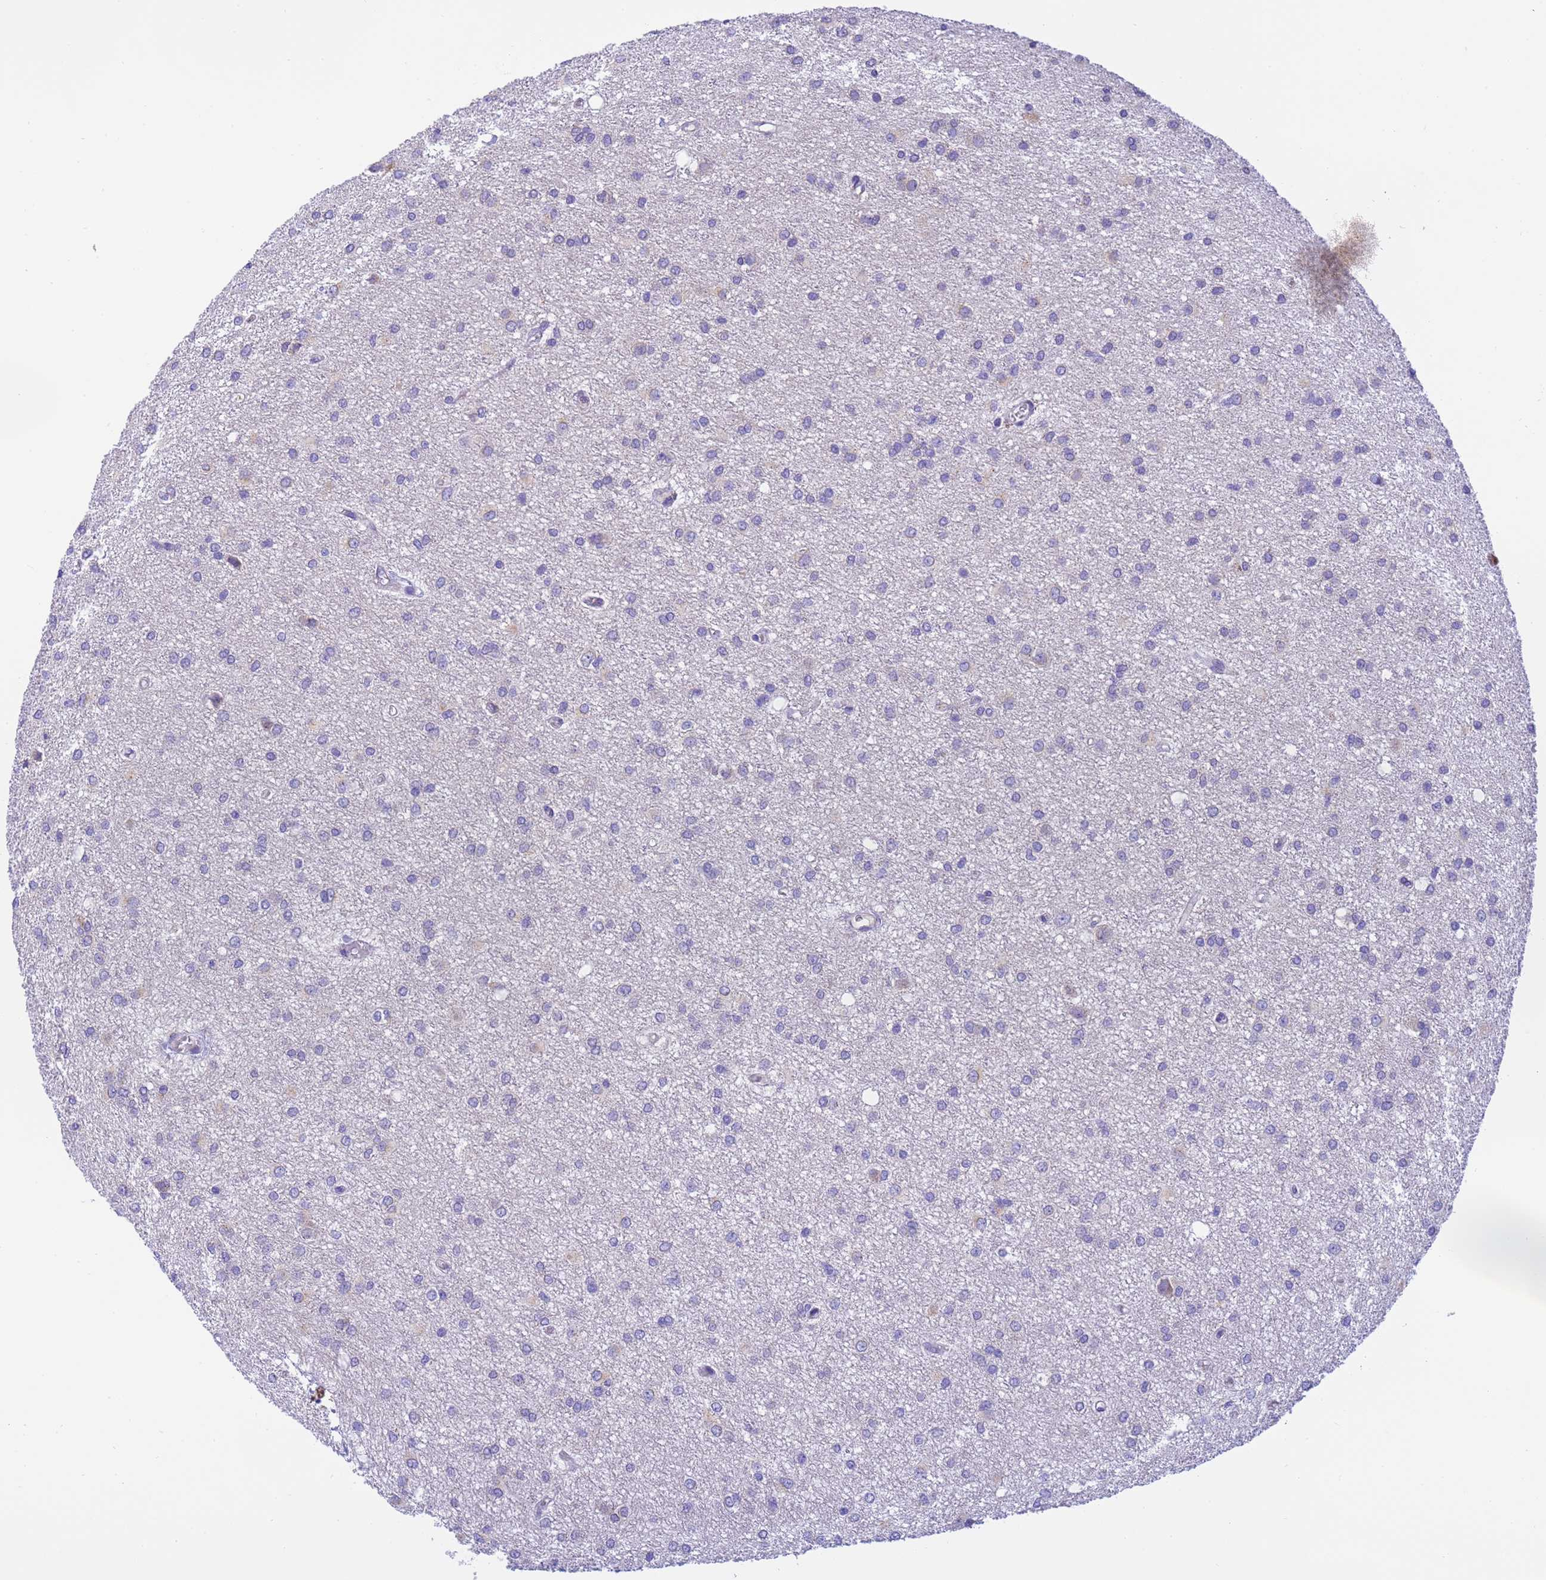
{"staining": {"intensity": "negative", "quantity": "none", "location": "none"}, "tissue": "glioma", "cell_type": "Tumor cells", "image_type": "cancer", "snomed": [{"axis": "morphology", "description": "Glioma, malignant, High grade"}, {"axis": "topography", "description": "Brain"}], "caption": "High magnification brightfield microscopy of malignant high-grade glioma stained with DAB (brown) and counterstained with hematoxylin (blue): tumor cells show no significant staining.", "gene": "RHBDD3", "patient": {"sex": "female", "age": 50}}